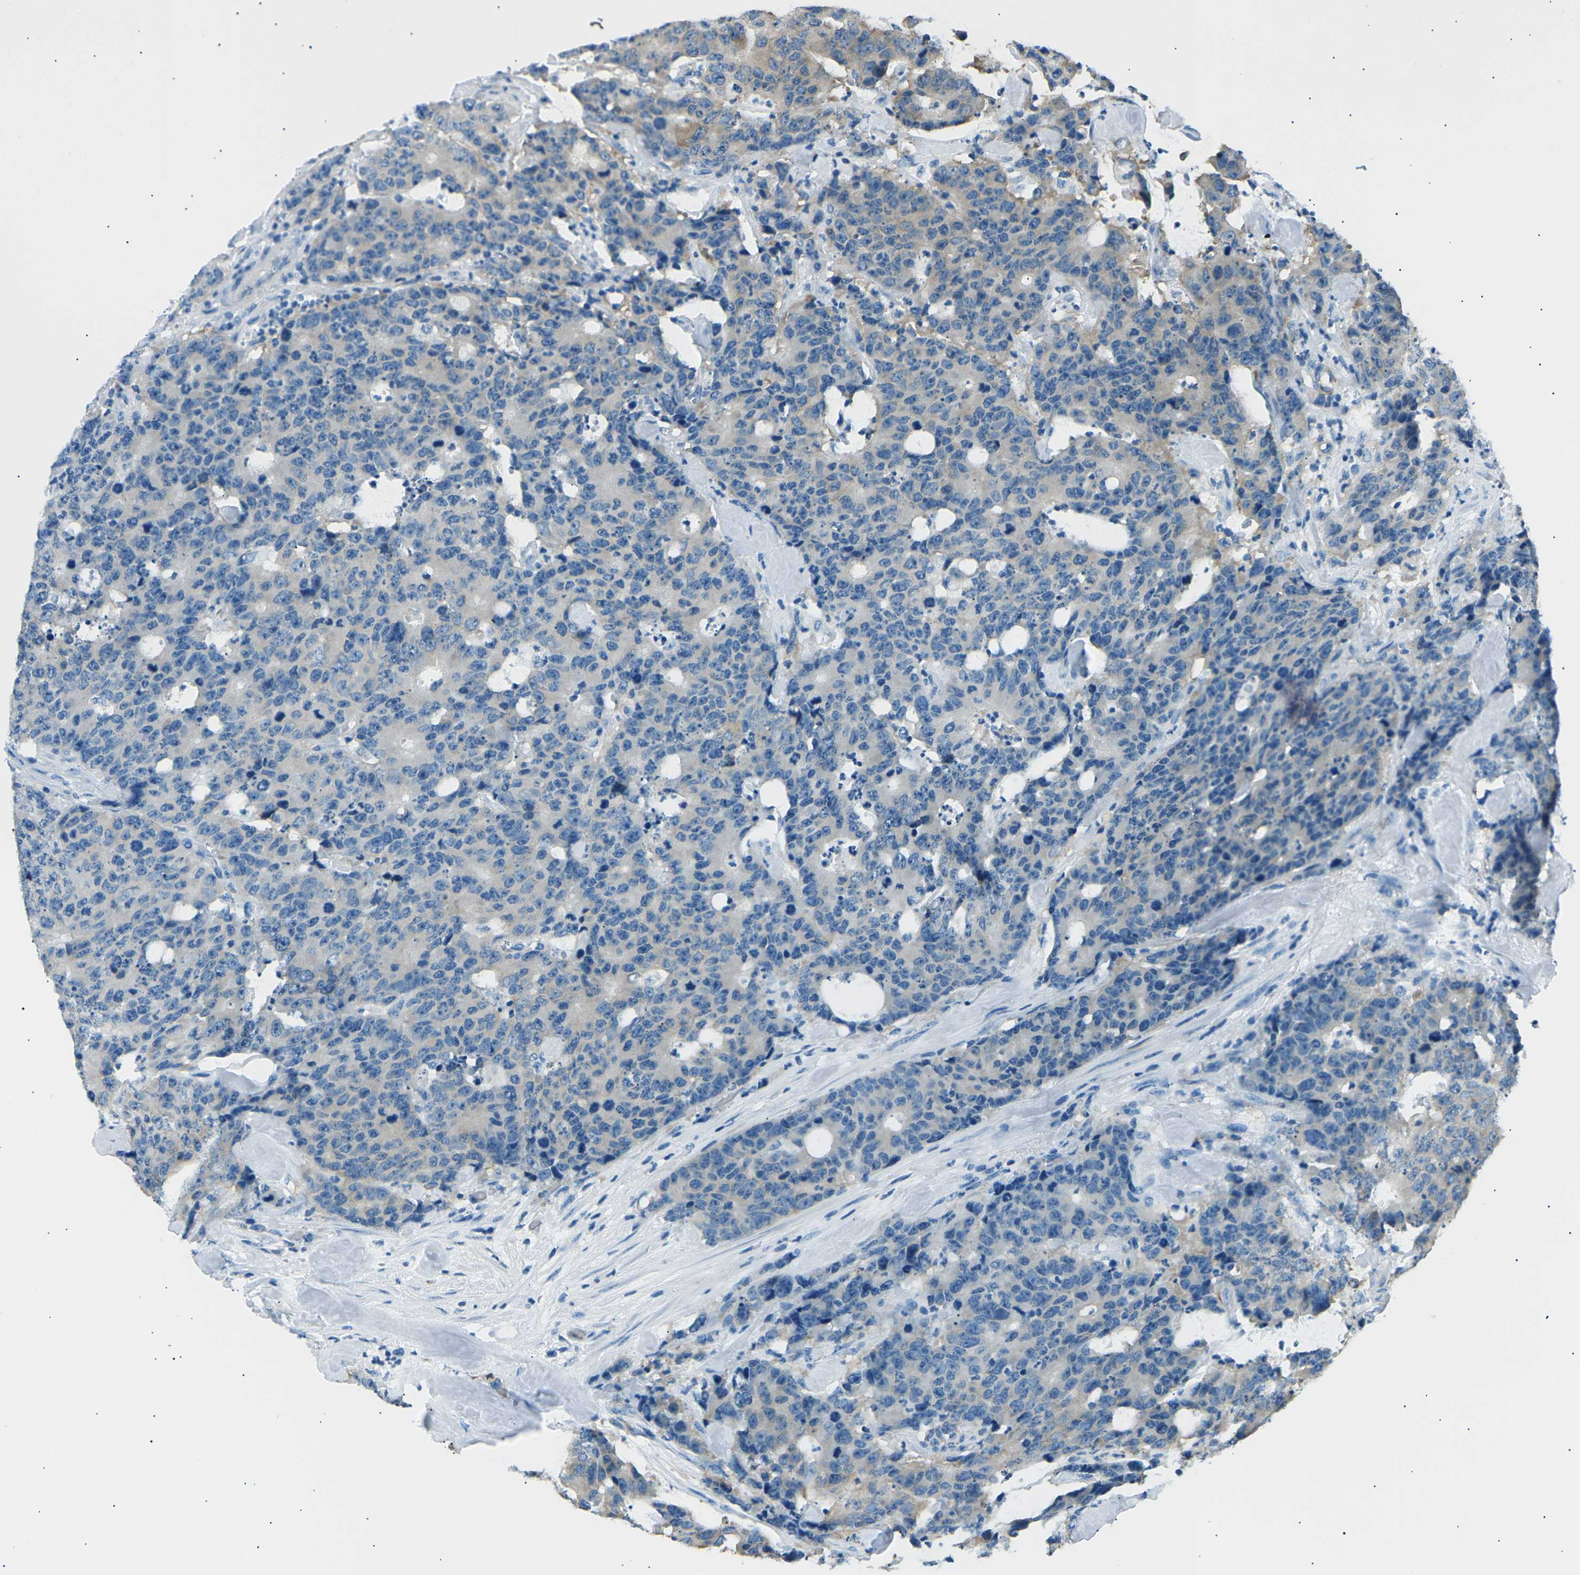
{"staining": {"intensity": "weak", "quantity": "<25%", "location": "cytoplasmic/membranous"}, "tissue": "colorectal cancer", "cell_type": "Tumor cells", "image_type": "cancer", "snomed": [{"axis": "morphology", "description": "Adenocarcinoma, NOS"}, {"axis": "topography", "description": "Colon"}], "caption": "Micrograph shows no protein positivity in tumor cells of colorectal cancer tissue.", "gene": "SLK", "patient": {"sex": "female", "age": 86}}